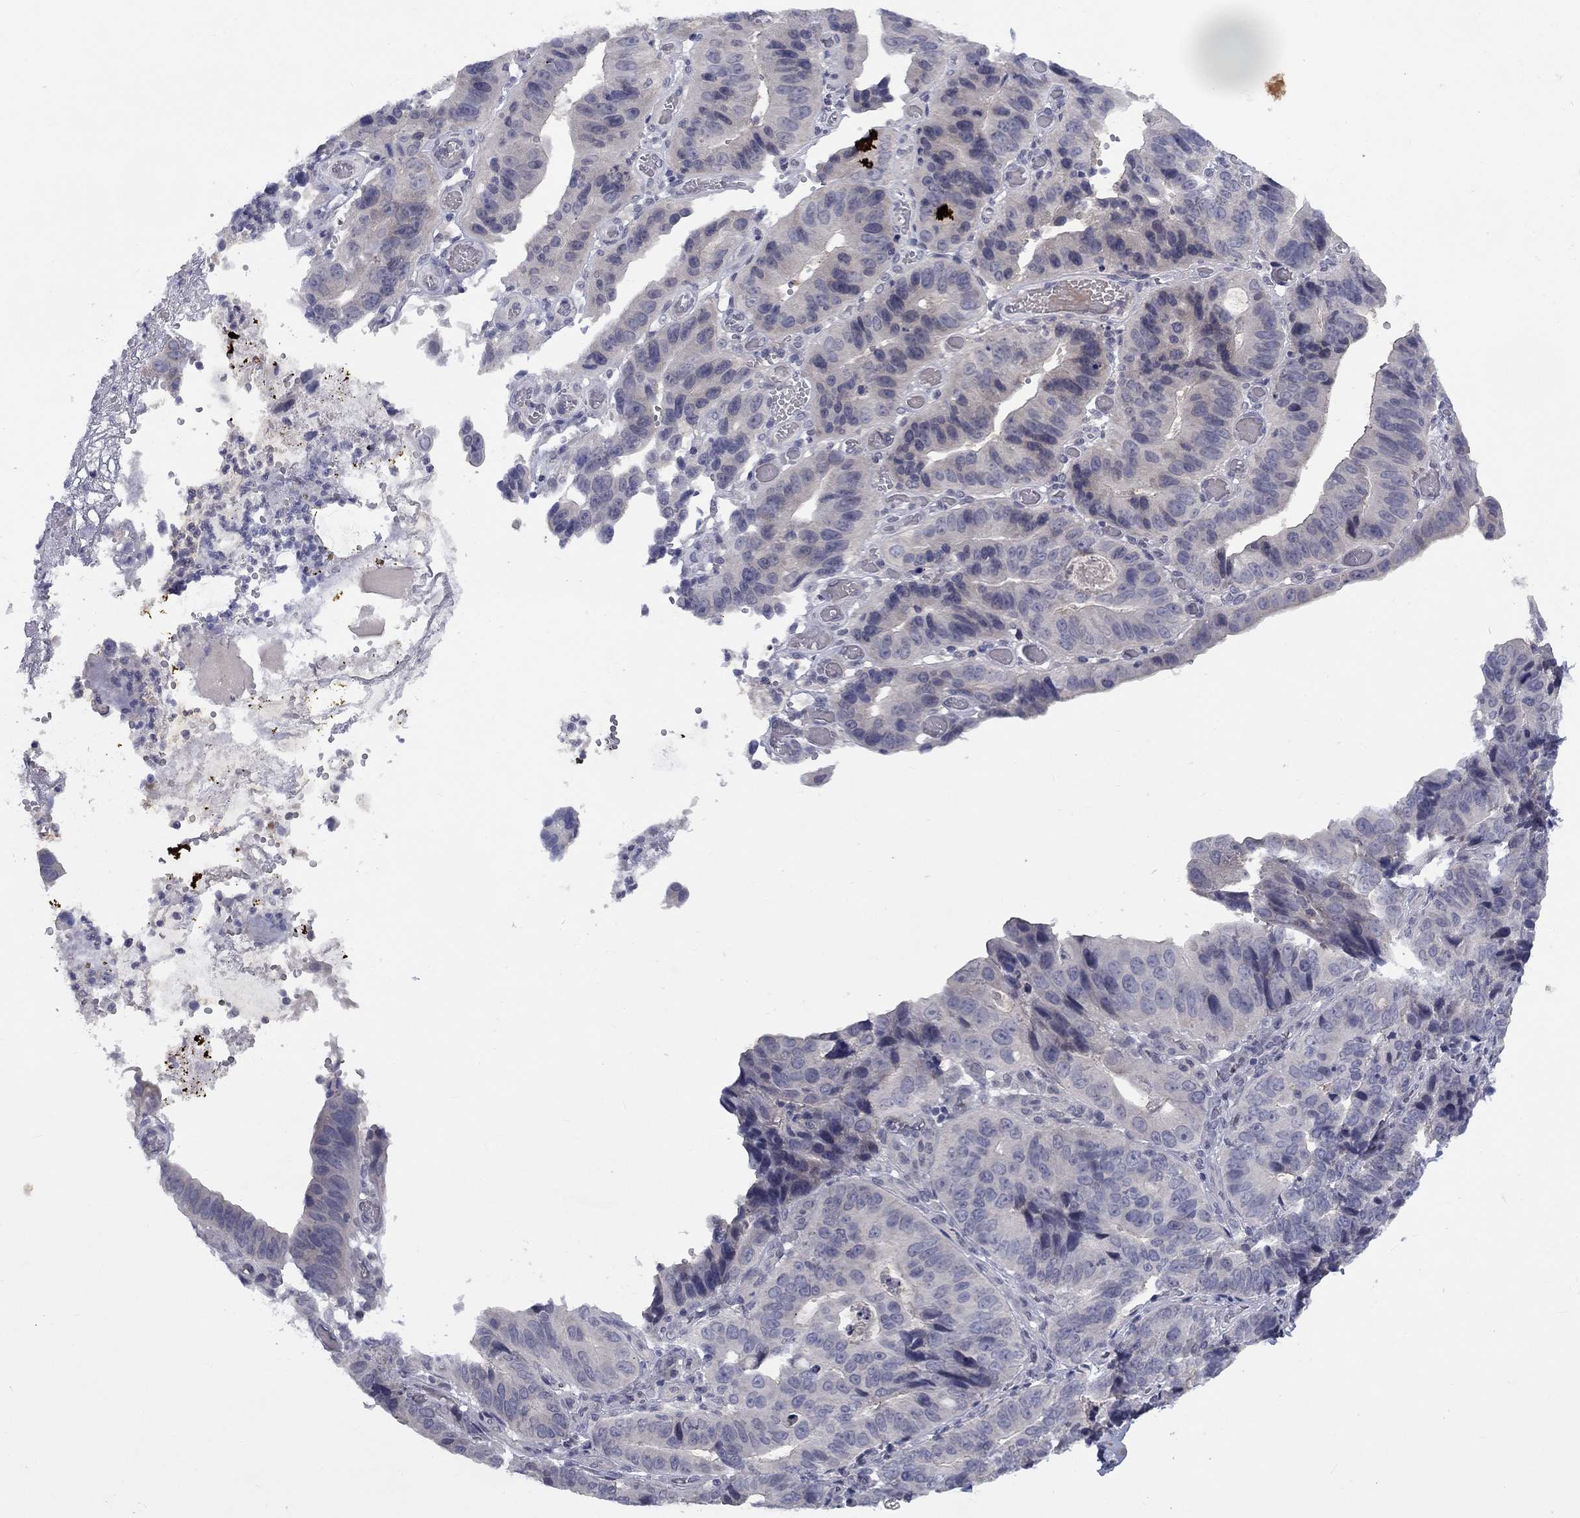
{"staining": {"intensity": "negative", "quantity": "none", "location": "none"}, "tissue": "stomach cancer", "cell_type": "Tumor cells", "image_type": "cancer", "snomed": [{"axis": "morphology", "description": "Adenocarcinoma, NOS"}, {"axis": "topography", "description": "Stomach"}], "caption": "Tumor cells show no significant protein expression in stomach cancer.", "gene": "CACNA1A", "patient": {"sex": "male", "age": 84}}